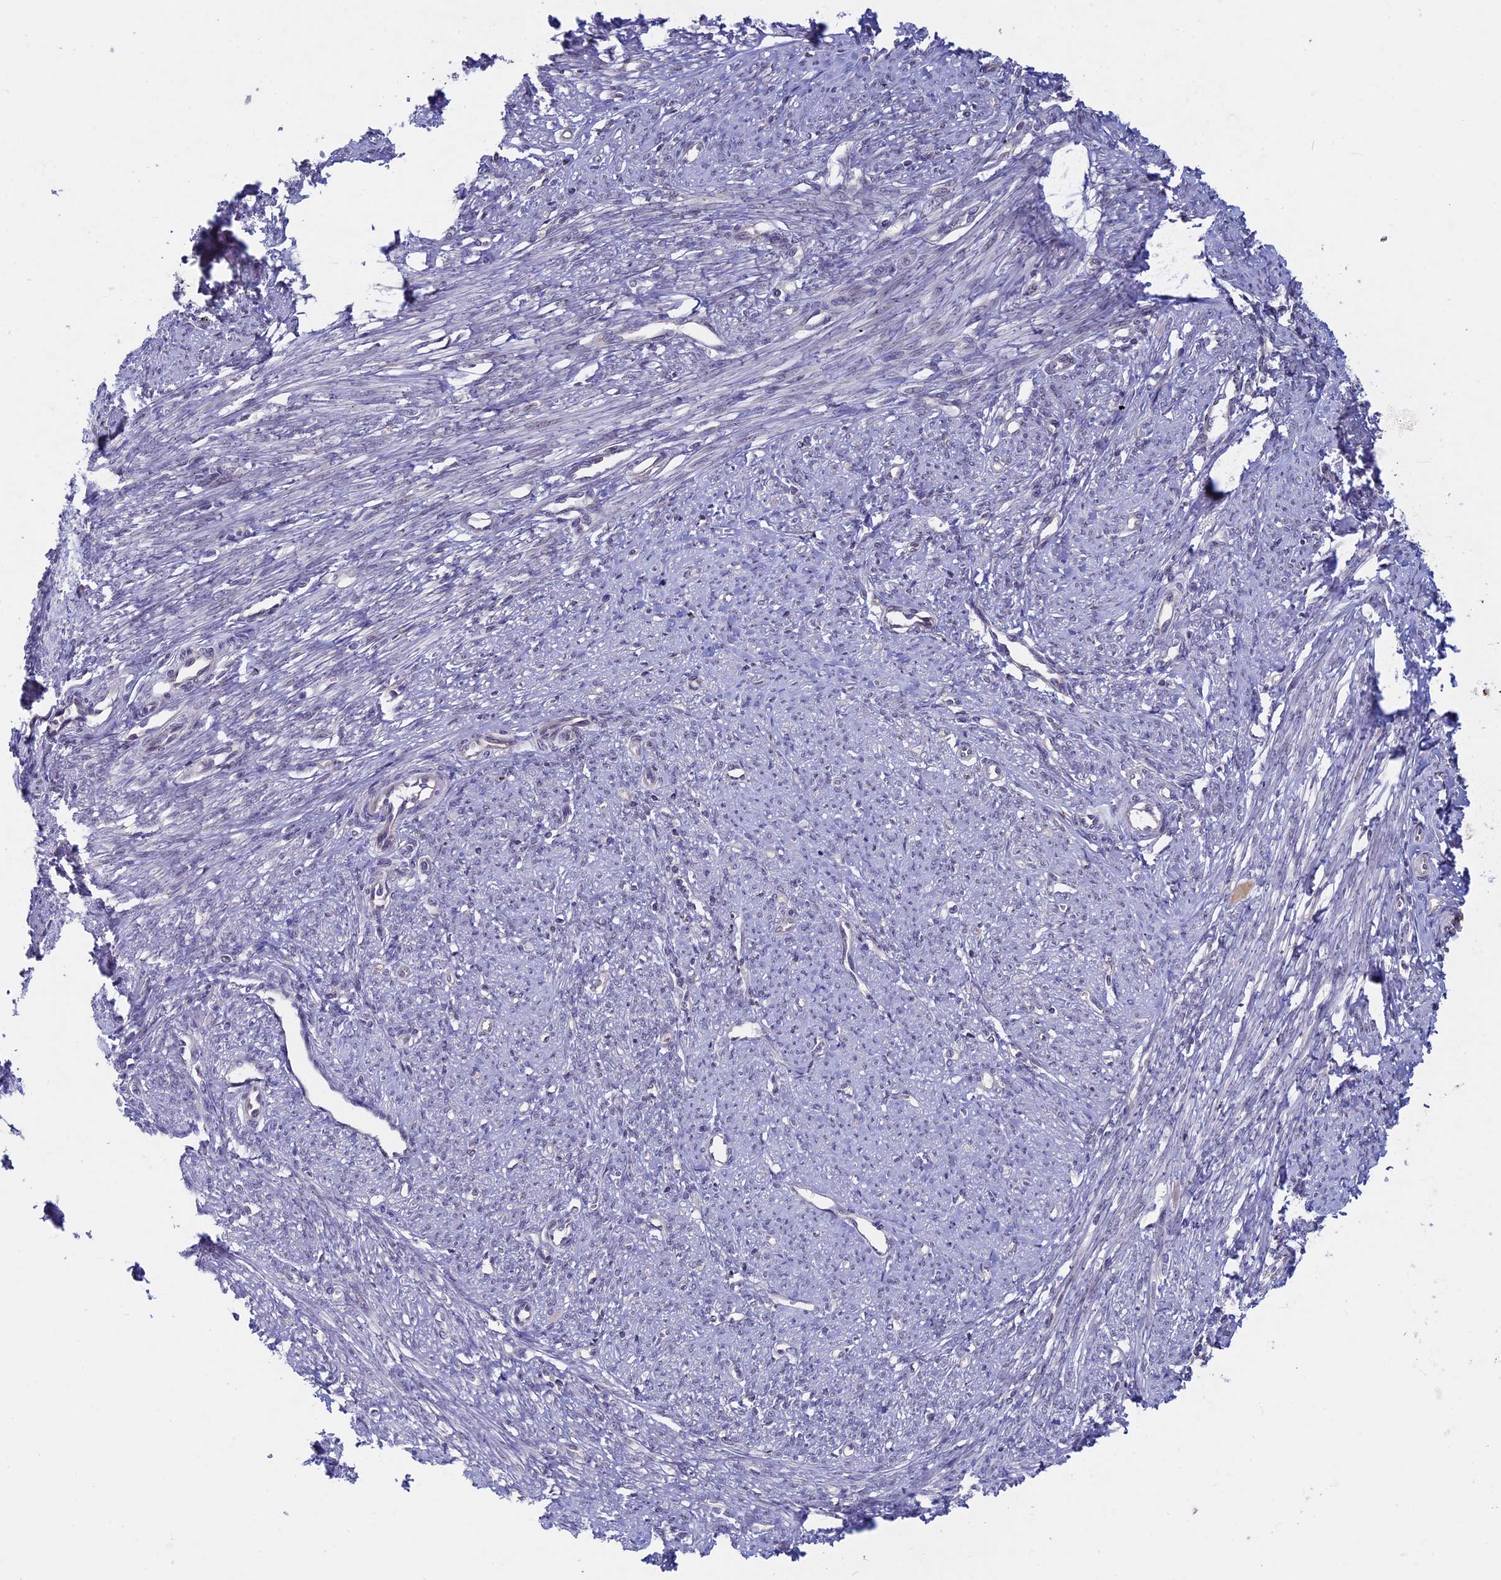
{"staining": {"intensity": "weak", "quantity": "25%-75%", "location": "nuclear"}, "tissue": "smooth muscle", "cell_type": "Smooth muscle cells", "image_type": "normal", "snomed": [{"axis": "morphology", "description": "Normal tissue, NOS"}, {"axis": "topography", "description": "Smooth muscle"}, {"axis": "topography", "description": "Uterus"}], "caption": "The photomicrograph demonstrates immunohistochemical staining of unremarkable smooth muscle. There is weak nuclear expression is present in approximately 25%-75% of smooth muscle cells. (DAB = brown stain, brightfield microscopy at high magnification).", "gene": "SPIRE1", "patient": {"sex": "female", "age": 59}}